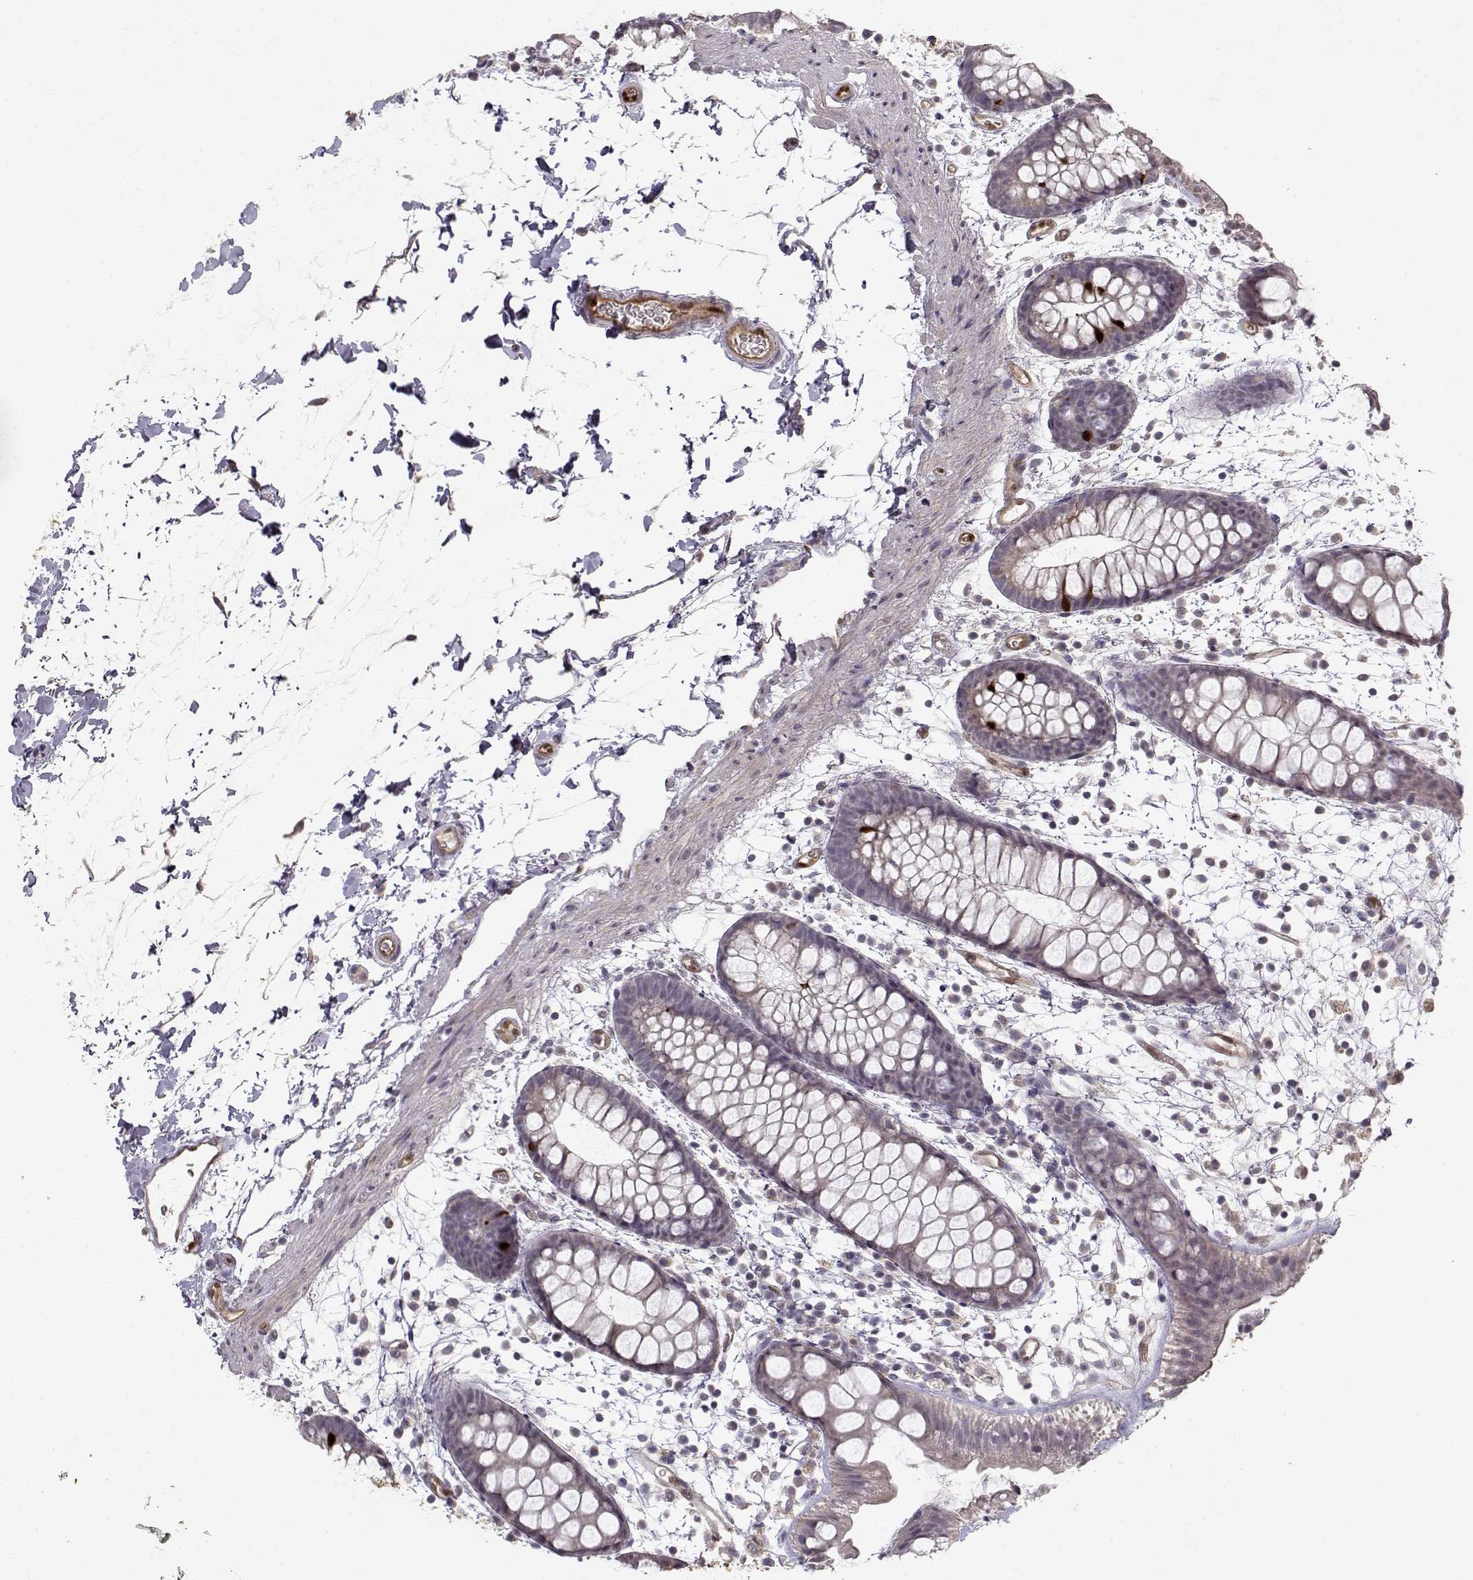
{"staining": {"intensity": "strong", "quantity": "<25%", "location": "cytoplasmic/membranous"}, "tissue": "rectum", "cell_type": "Glandular cells", "image_type": "normal", "snomed": [{"axis": "morphology", "description": "Normal tissue, NOS"}, {"axis": "topography", "description": "Rectum"}], "caption": "Brown immunohistochemical staining in benign human rectum reveals strong cytoplasmic/membranous positivity in about <25% of glandular cells.", "gene": "BMX", "patient": {"sex": "male", "age": 57}}